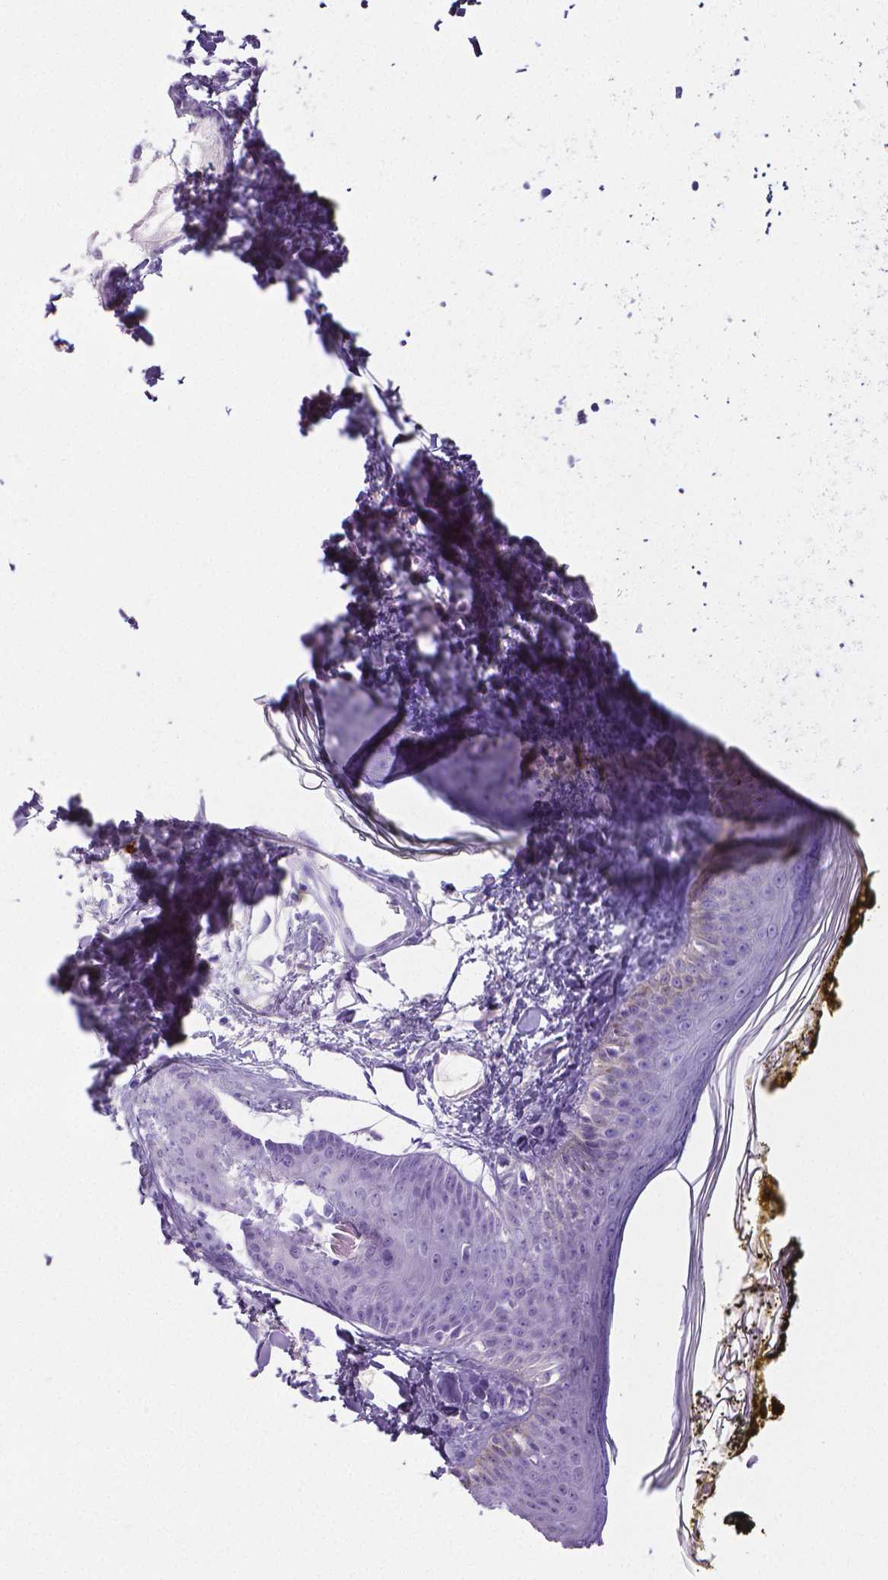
{"staining": {"intensity": "negative", "quantity": "none", "location": "none"}, "tissue": "skin", "cell_type": "Fibroblasts", "image_type": "normal", "snomed": [{"axis": "morphology", "description": "Normal tissue, NOS"}, {"axis": "topography", "description": "Skin"}], "caption": "This is an immunohistochemistry micrograph of unremarkable skin. There is no staining in fibroblasts.", "gene": "MMP9", "patient": {"sex": "male", "age": 76}}